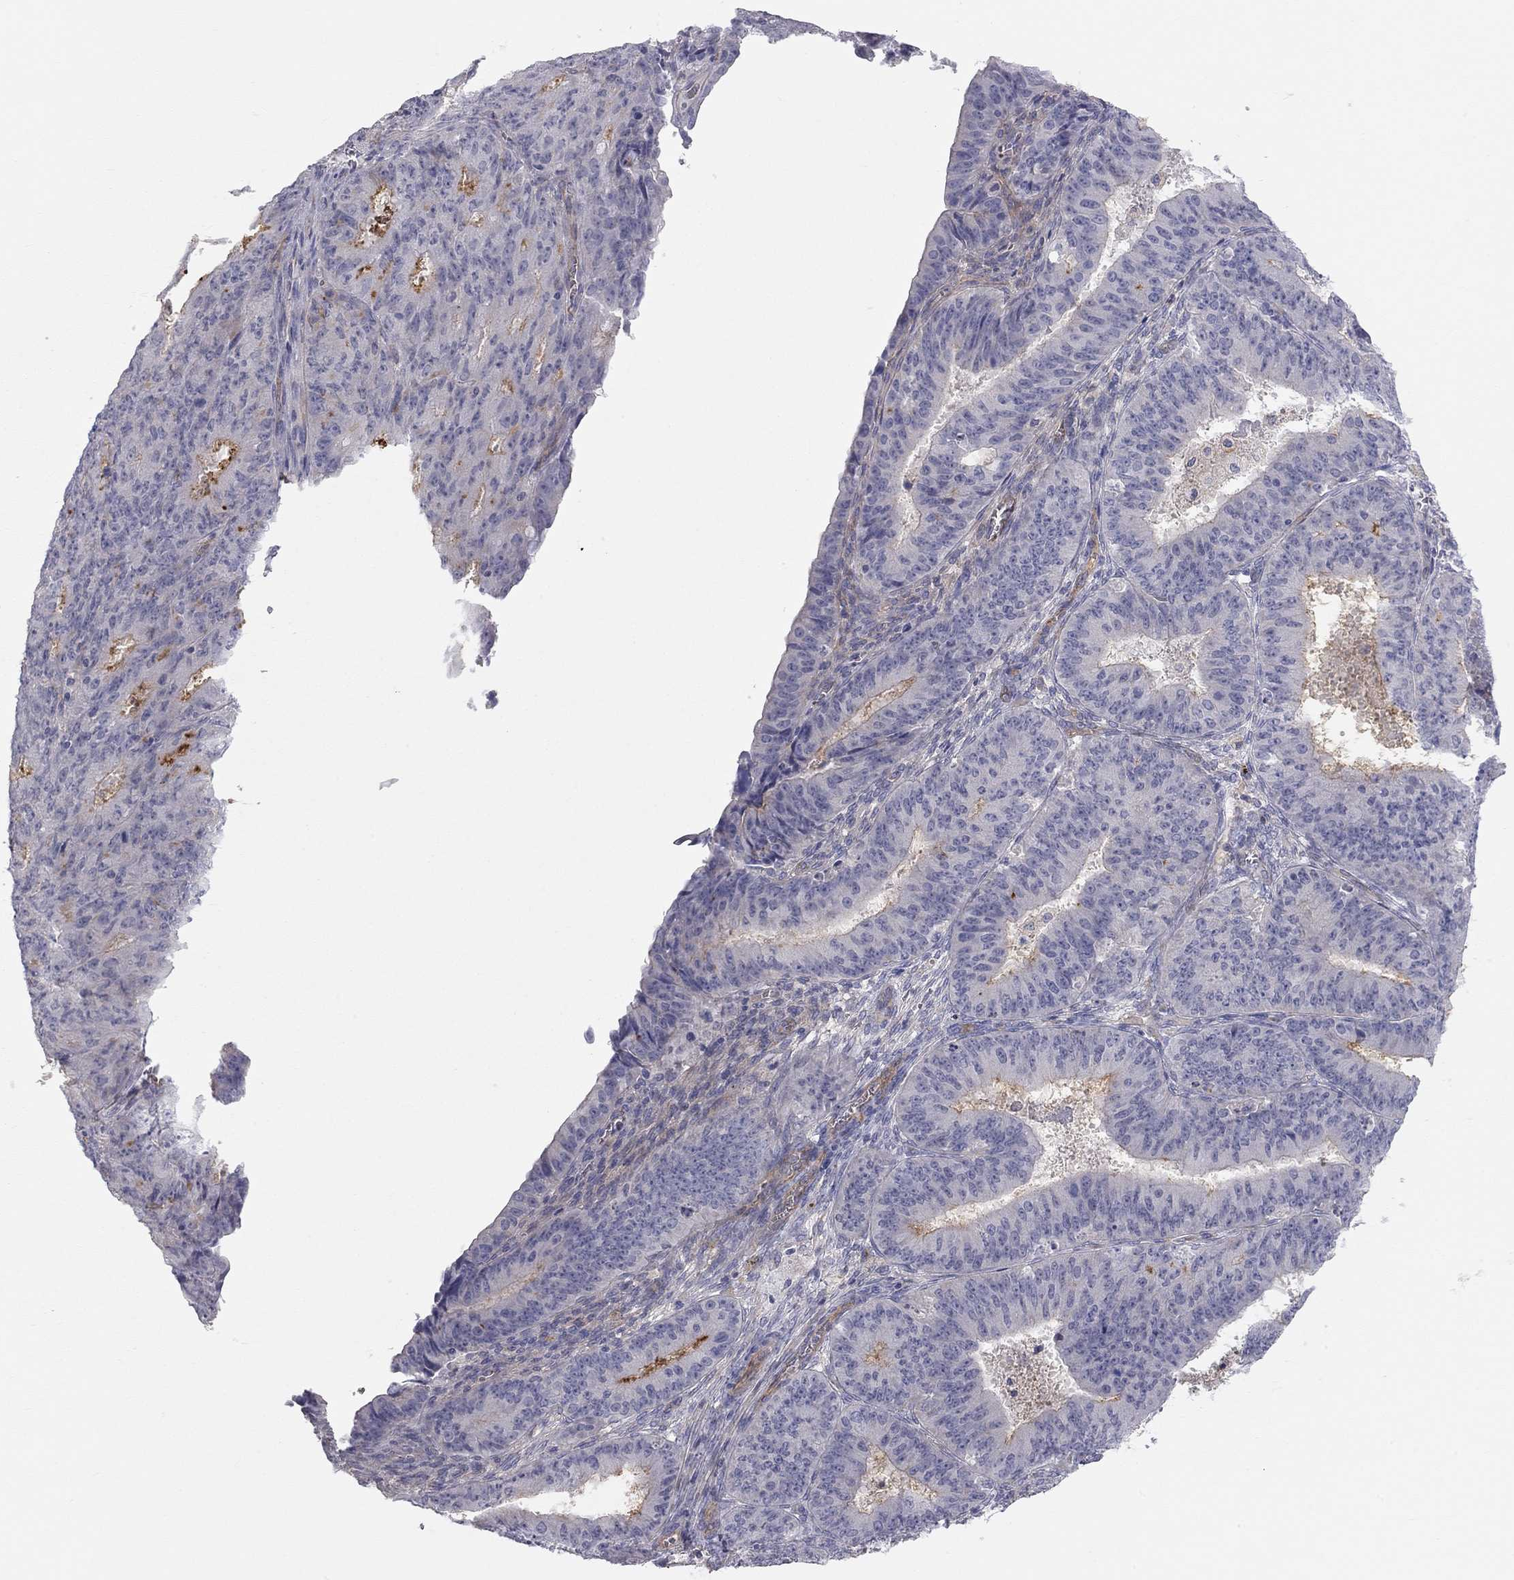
{"staining": {"intensity": "strong", "quantity": "<25%", "location": "cytoplasmic/membranous"}, "tissue": "ovarian cancer", "cell_type": "Tumor cells", "image_type": "cancer", "snomed": [{"axis": "morphology", "description": "Carcinoma, endometroid"}, {"axis": "topography", "description": "Ovary"}], "caption": "About <25% of tumor cells in ovarian endometroid carcinoma show strong cytoplasmic/membranous protein staining as visualized by brown immunohistochemical staining.", "gene": "GPRC5B", "patient": {"sex": "female", "age": 42}}